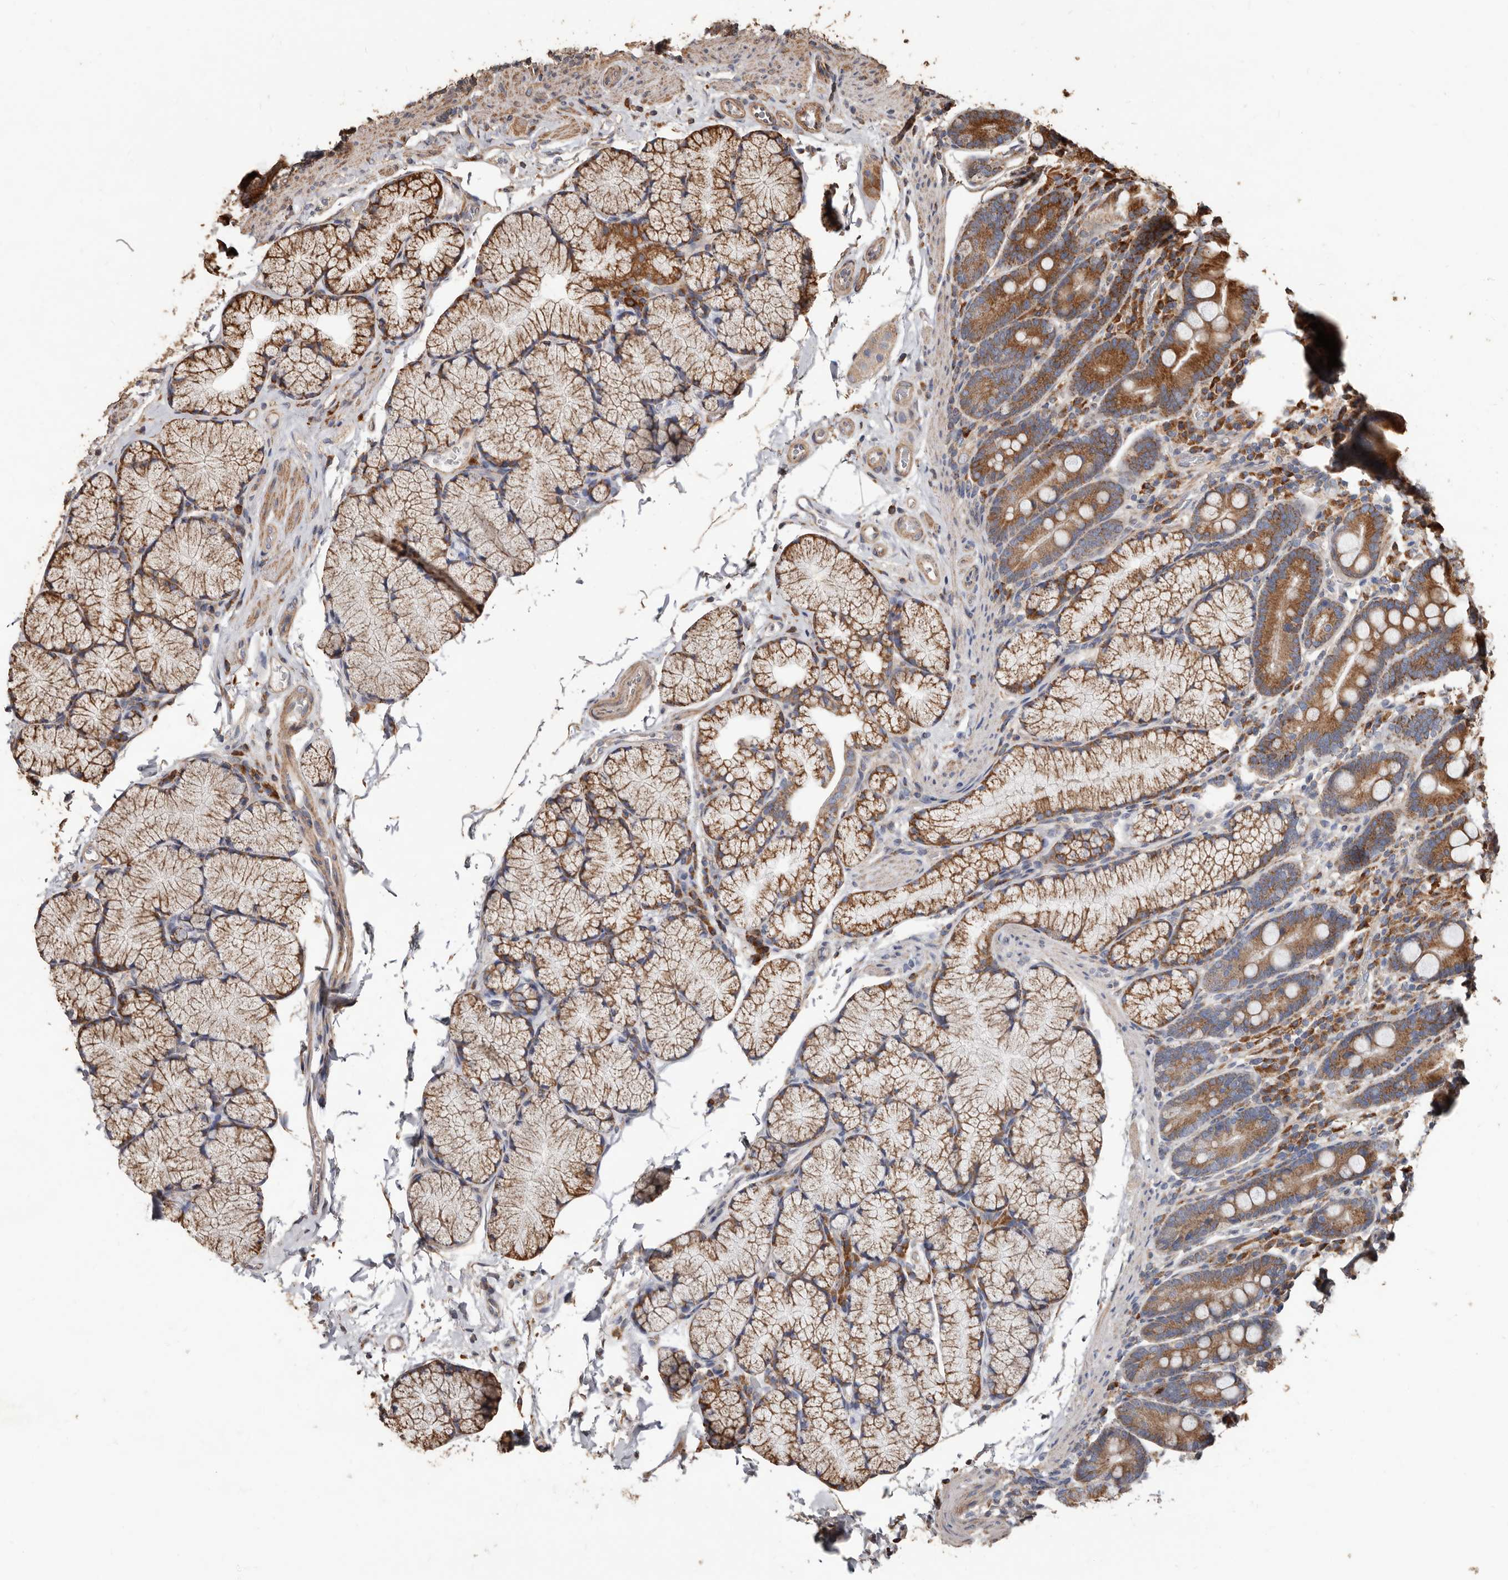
{"staining": {"intensity": "moderate", "quantity": ">75%", "location": "cytoplasmic/membranous"}, "tissue": "duodenum", "cell_type": "Glandular cells", "image_type": "normal", "snomed": [{"axis": "morphology", "description": "Normal tissue, NOS"}, {"axis": "topography", "description": "Duodenum"}], "caption": "Benign duodenum reveals moderate cytoplasmic/membranous expression in about >75% of glandular cells, visualized by immunohistochemistry. Immunohistochemistry (ihc) stains the protein of interest in brown and the nuclei are stained blue.", "gene": "OSGIN2", "patient": {"sex": "male", "age": 35}}